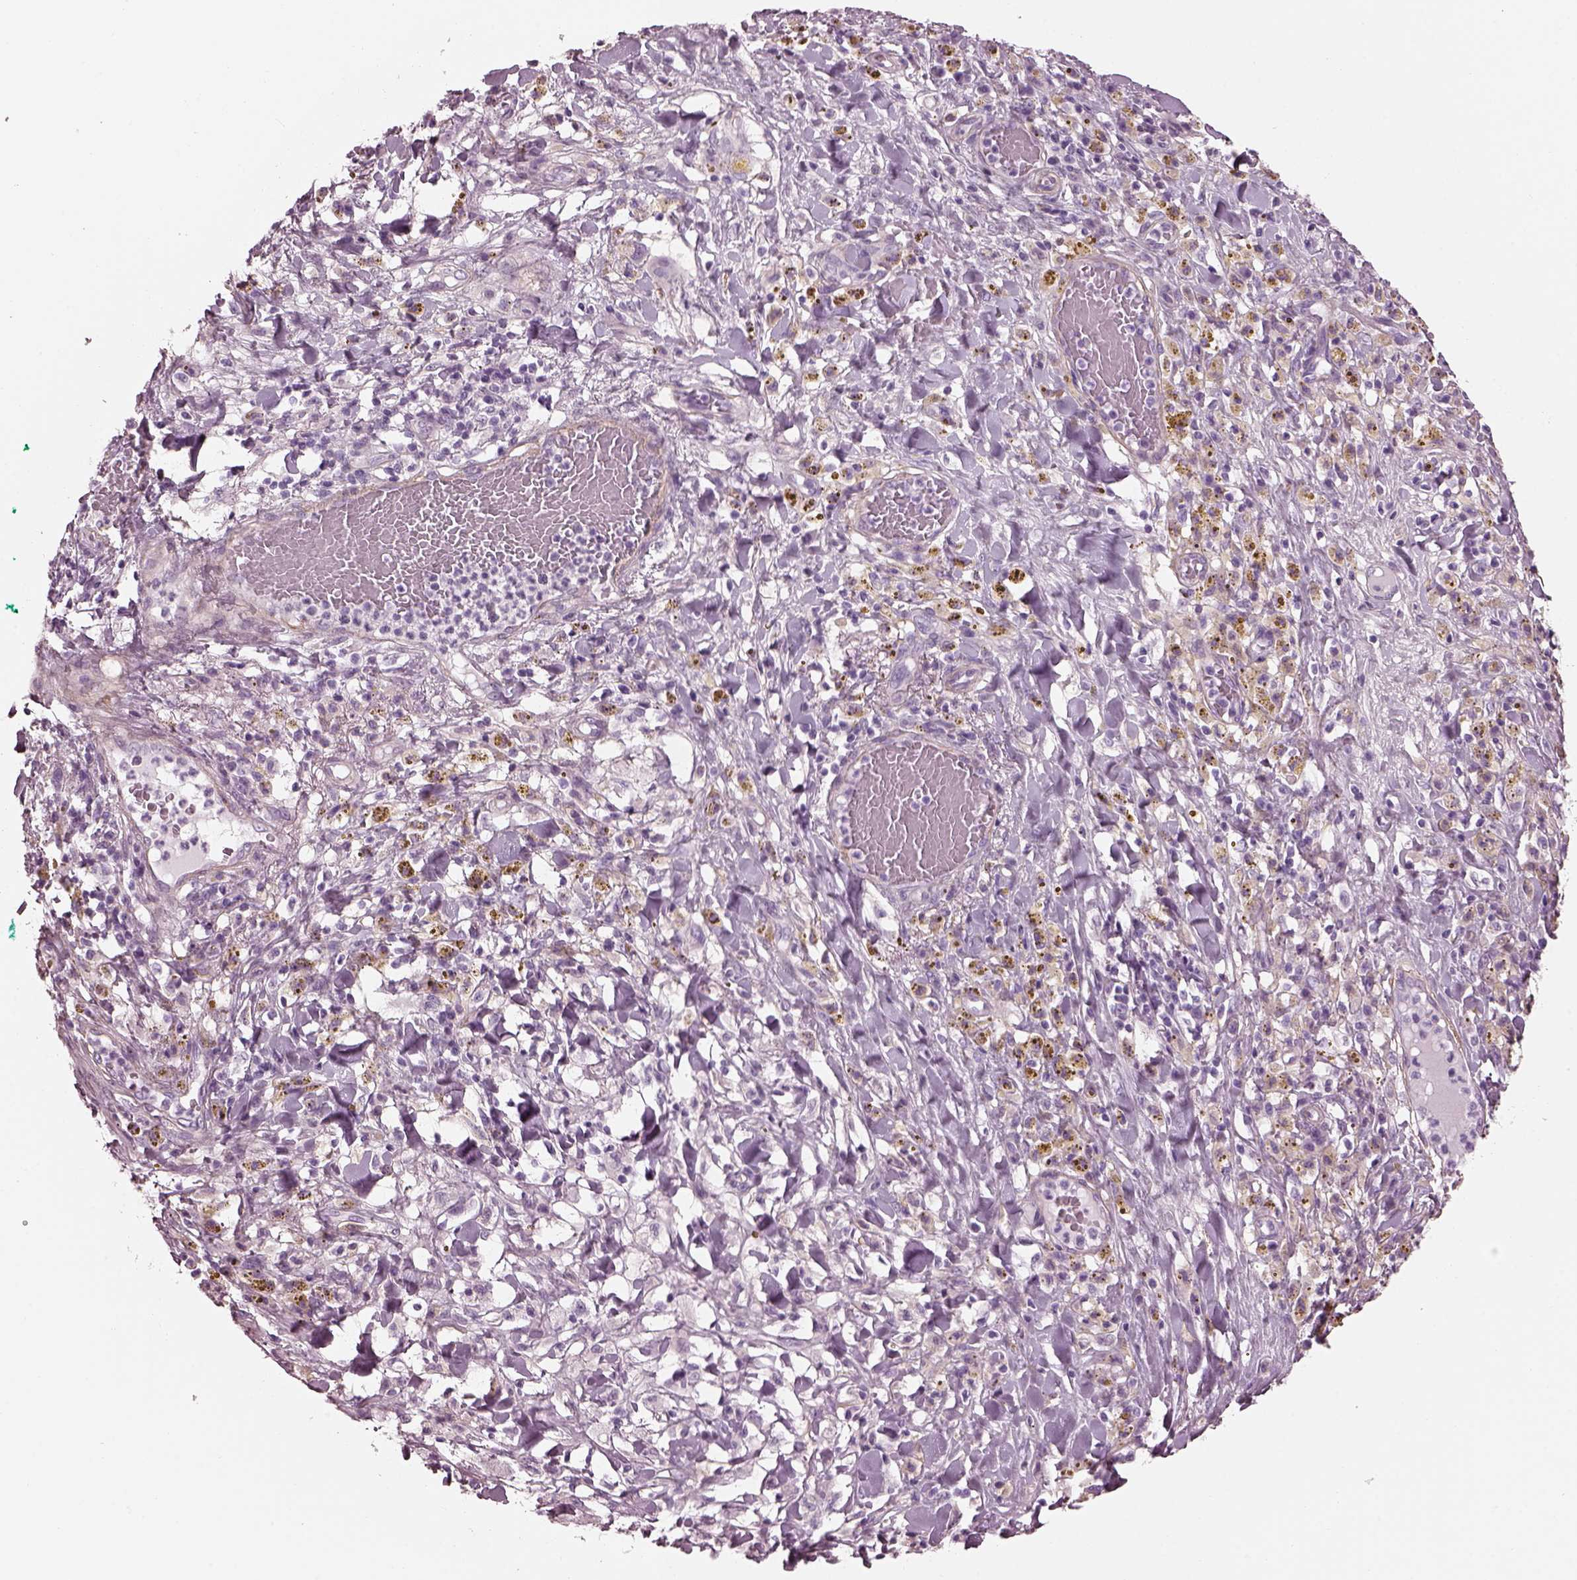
{"staining": {"intensity": "weak", "quantity": "<25%", "location": "cytoplasmic/membranous"}, "tissue": "melanoma", "cell_type": "Tumor cells", "image_type": "cancer", "snomed": [{"axis": "morphology", "description": "Malignant melanoma, NOS"}, {"axis": "topography", "description": "Skin"}], "caption": "There is no significant positivity in tumor cells of melanoma. (Stains: DAB IHC with hematoxylin counter stain, Microscopy: brightfield microscopy at high magnification).", "gene": "BFSP1", "patient": {"sex": "female", "age": 91}}